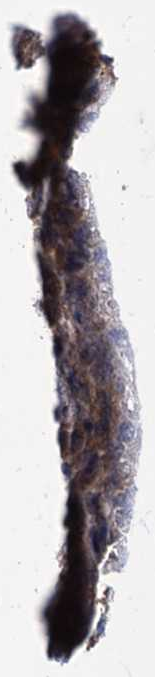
{"staining": {"intensity": "moderate", "quantity": ">75%", "location": "cytoplasmic/membranous,nuclear"}, "tissue": "skin cancer", "cell_type": "Tumor cells", "image_type": "cancer", "snomed": [{"axis": "morphology", "description": "Basal cell carcinoma"}, {"axis": "topography", "description": "Skin"}], "caption": "Immunohistochemical staining of human skin basal cell carcinoma exhibits medium levels of moderate cytoplasmic/membranous and nuclear protein staining in approximately >75% of tumor cells.", "gene": "MICAL2", "patient": {"sex": "female", "age": 65}}